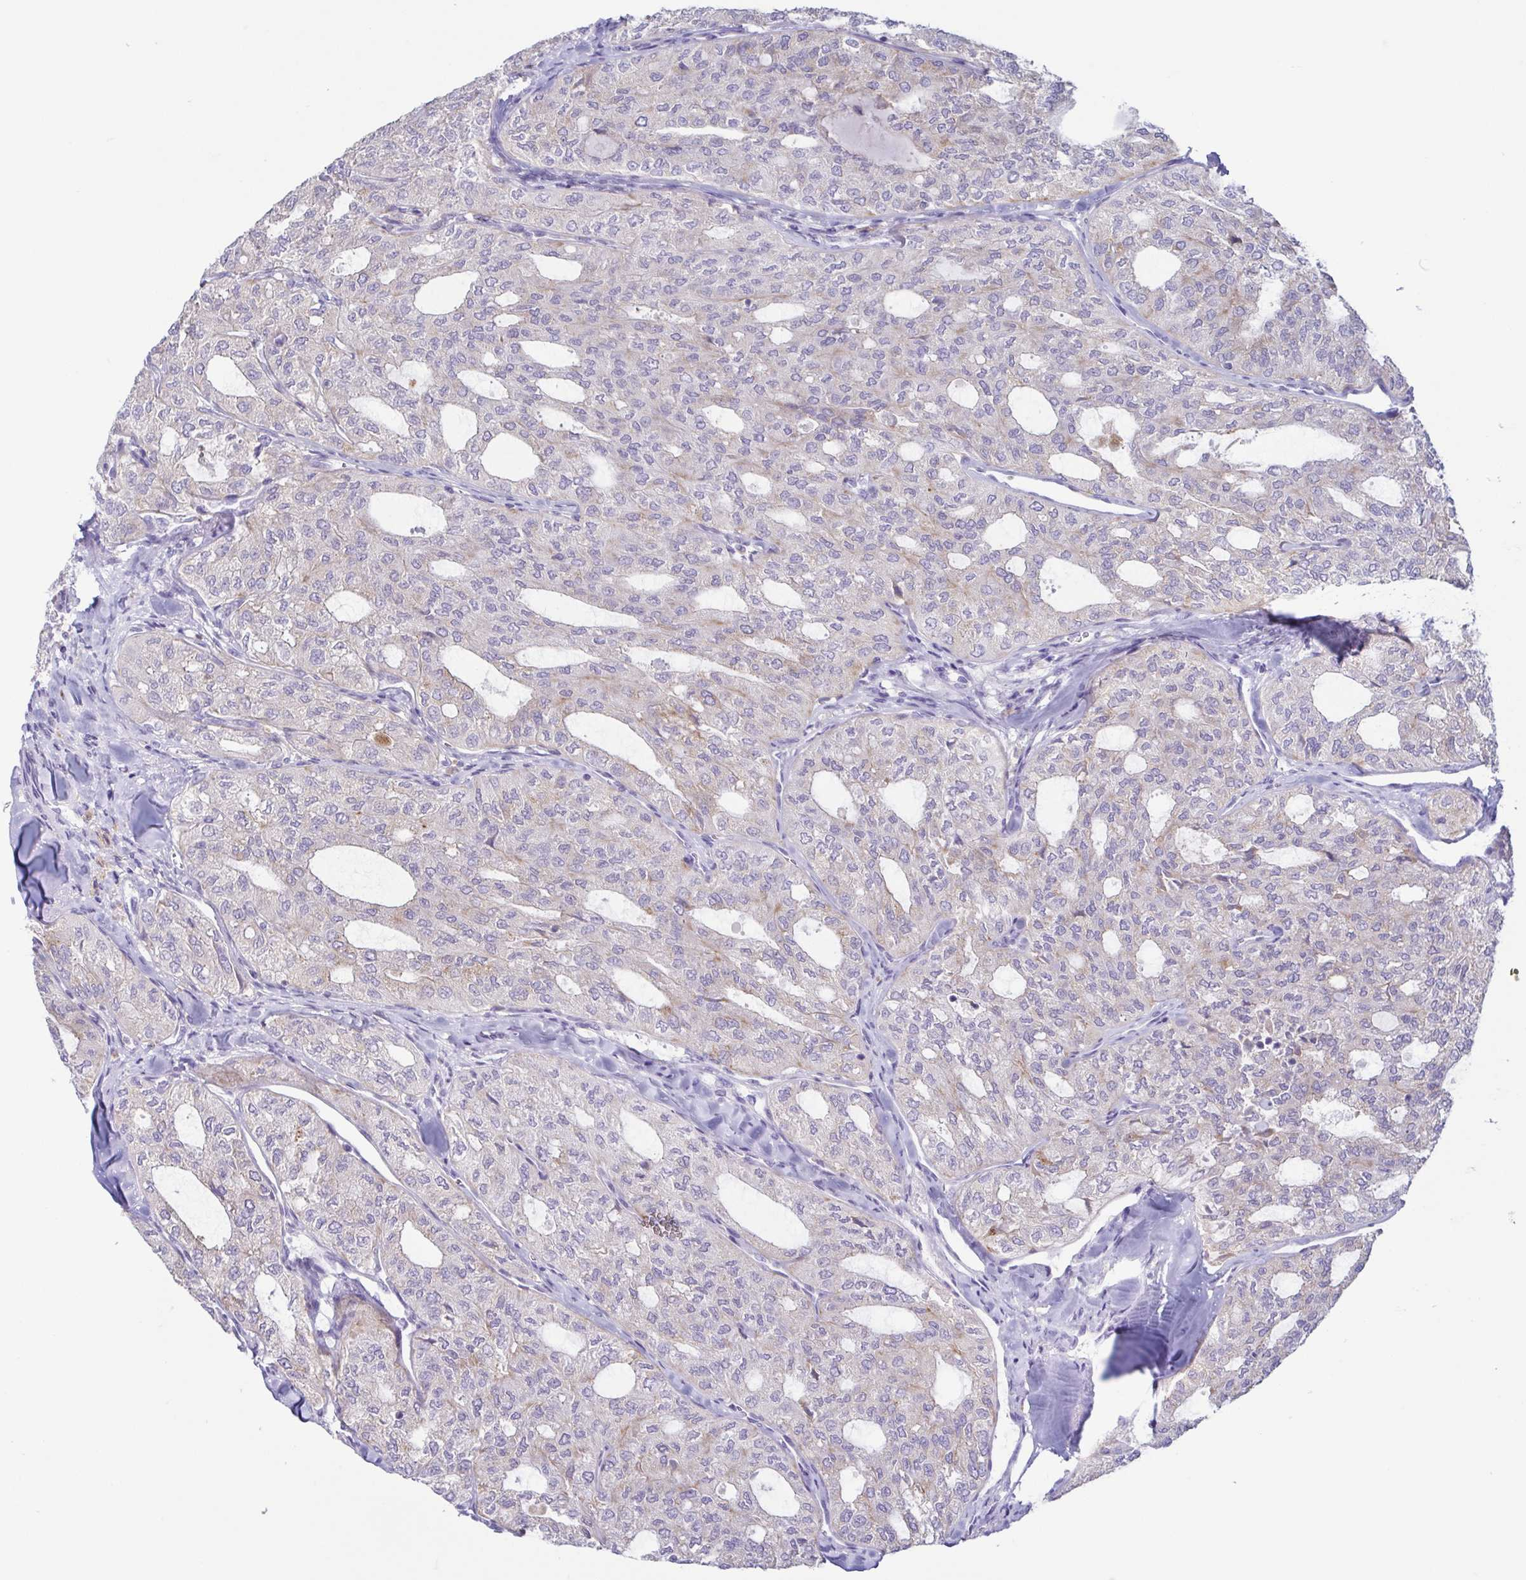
{"staining": {"intensity": "weak", "quantity": "<25%", "location": "cytoplasmic/membranous"}, "tissue": "thyroid cancer", "cell_type": "Tumor cells", "image_type": "cancer", "snomed": [{"axis": "morphology", "description": "Follicular adenoma carcinoma, NOS"}, {"axis": "topography", "description": "Thyroid gland"}], "caption": "Tumor cells show no significant expression in follicular adenoma carcinoma (thyroid).", "gene": "ATP6V1G2", "patient": {"sex": "male", "age": 75}}